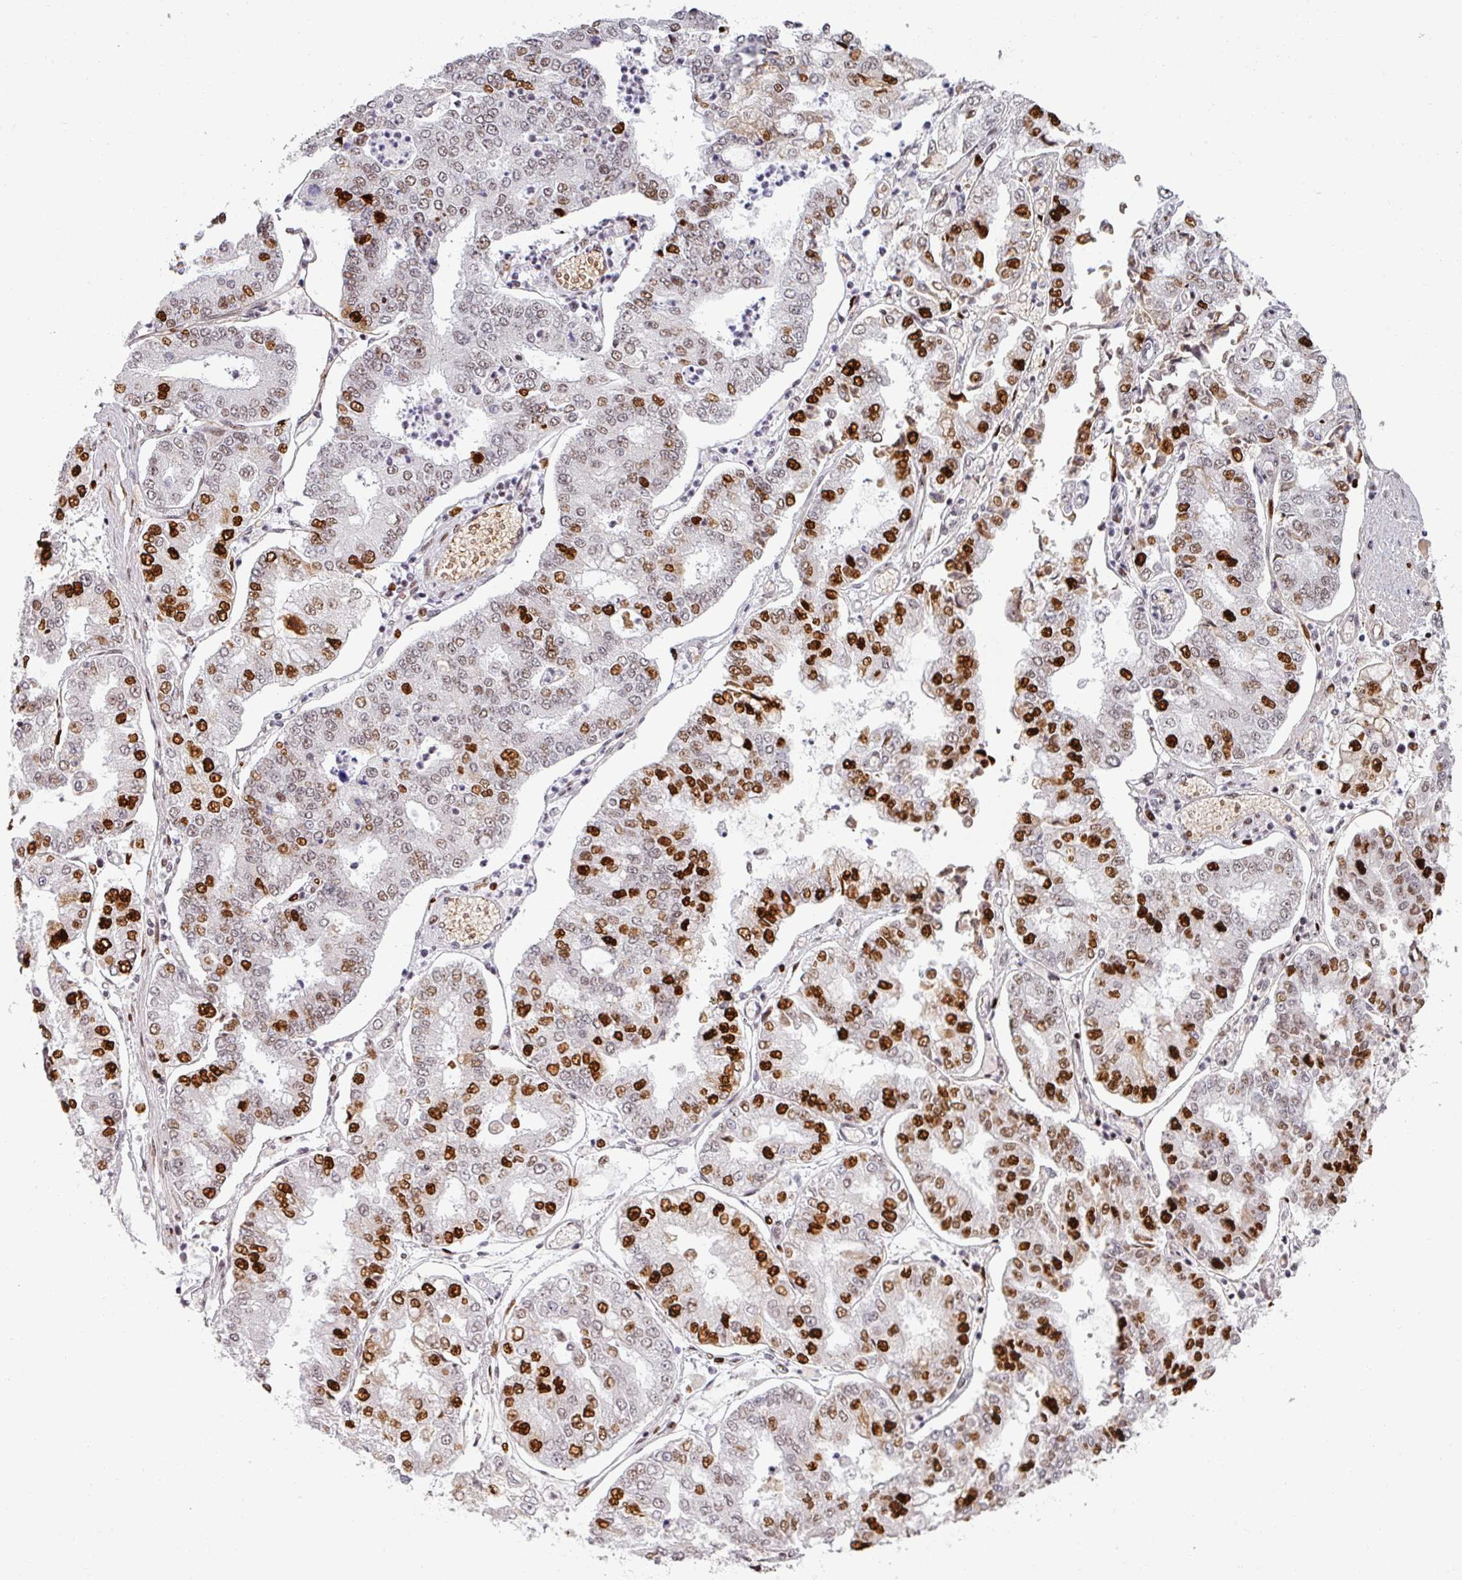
{"staining": {"intensity": "strong", "quantity": "25%-75%", "location": "nuclear"}, "tissue": "stomach cancer", "cell_type": "Tumor cells", "image_type": "cancer", "snomed": [{"axis": "morphology", "description": "Adenocarcinoma, NOS"}, {"axis": "topography", "description": "Stomach"}], "caption": "Immunohistochemical staining of human stomach cancer (adenocarcinoma) displays high levels of strong nuclear expression in approximately 25%-75% of tumor cells.", "gene": "NCOR1", "patient": {"sex": "male", "age": 76}}